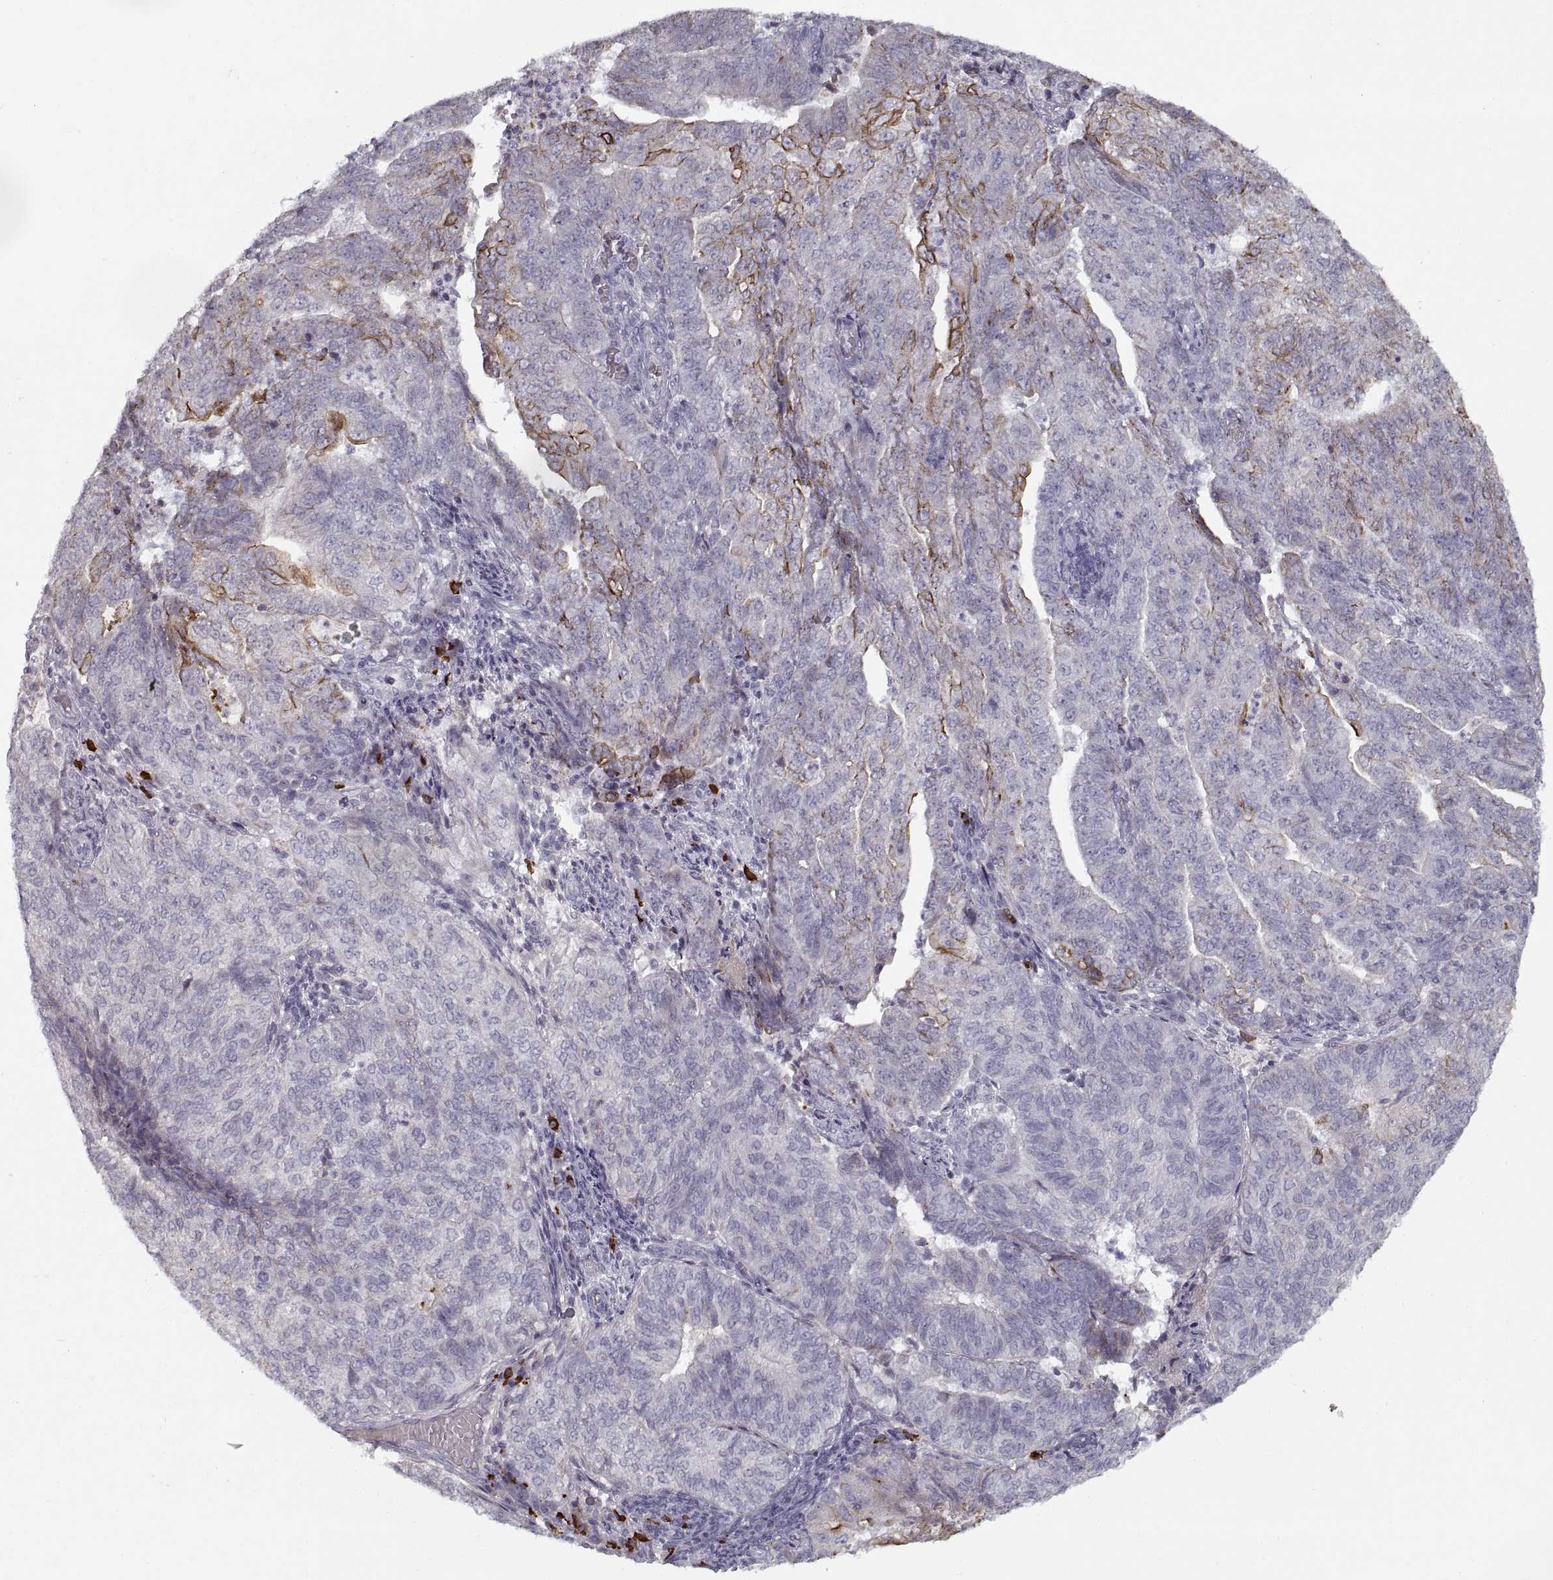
{"staining": {"intensity": "moderate", "quantity": "<25%", "location": "cytoplasmic/membranous"}, "tissue": "endometrial cancer", "cell_type": "Tumor cells", "image_type": "cancer", "snomed": [{"axis": "morphology", "description": "Adenocarcinoma, NOS"}, {"axis": "topography", "description": "Endometrium"}], "caption": "Protein staining of endometrial cancer (adenocarcinoma) tissue shows moderate cytoplasmic/membranous positivity in approximately <25% of tumor cells.", "gene": "GAD2", "patient": {"sex": "female", "age": 82}}